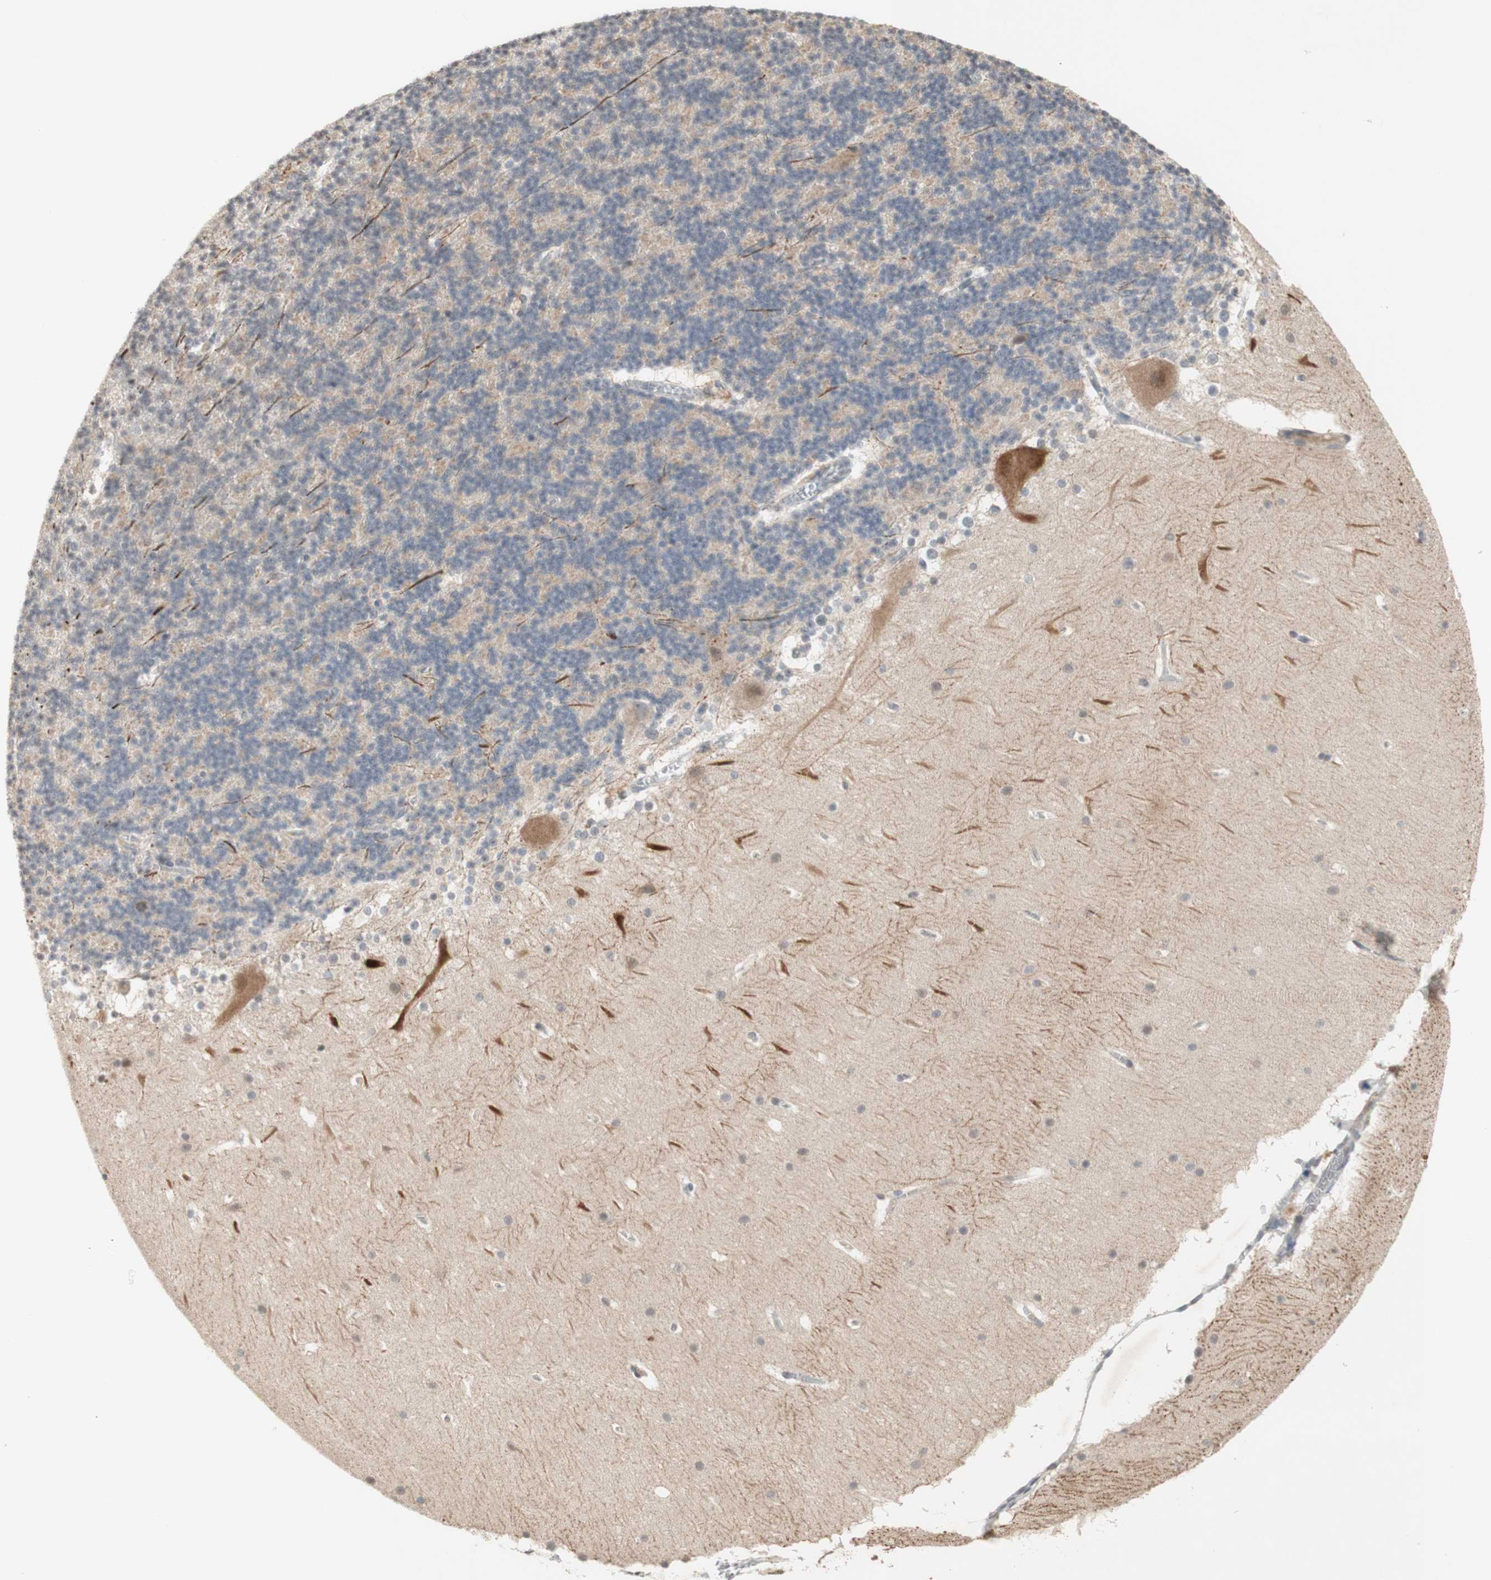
{"staining": {"intensity": "negative", "quantity": "none", "location": "none"}, "tissue": "cerebellum", "cell_type": "Cells in granular layer", "image_type": "normal", "snomed": [{"axis": "morphology", "description": "Normal tissue, NOS"}, {"axis": "topography", "description": "Cerebellum"}], "caption": "High power microscopy image of an immunohistochemistry micrograph of unremarkable cerebellum, revealing no significant staining in cells in granular layer.", "gene": "GLI1", "patient": {"sex": "female", "age": 19}}